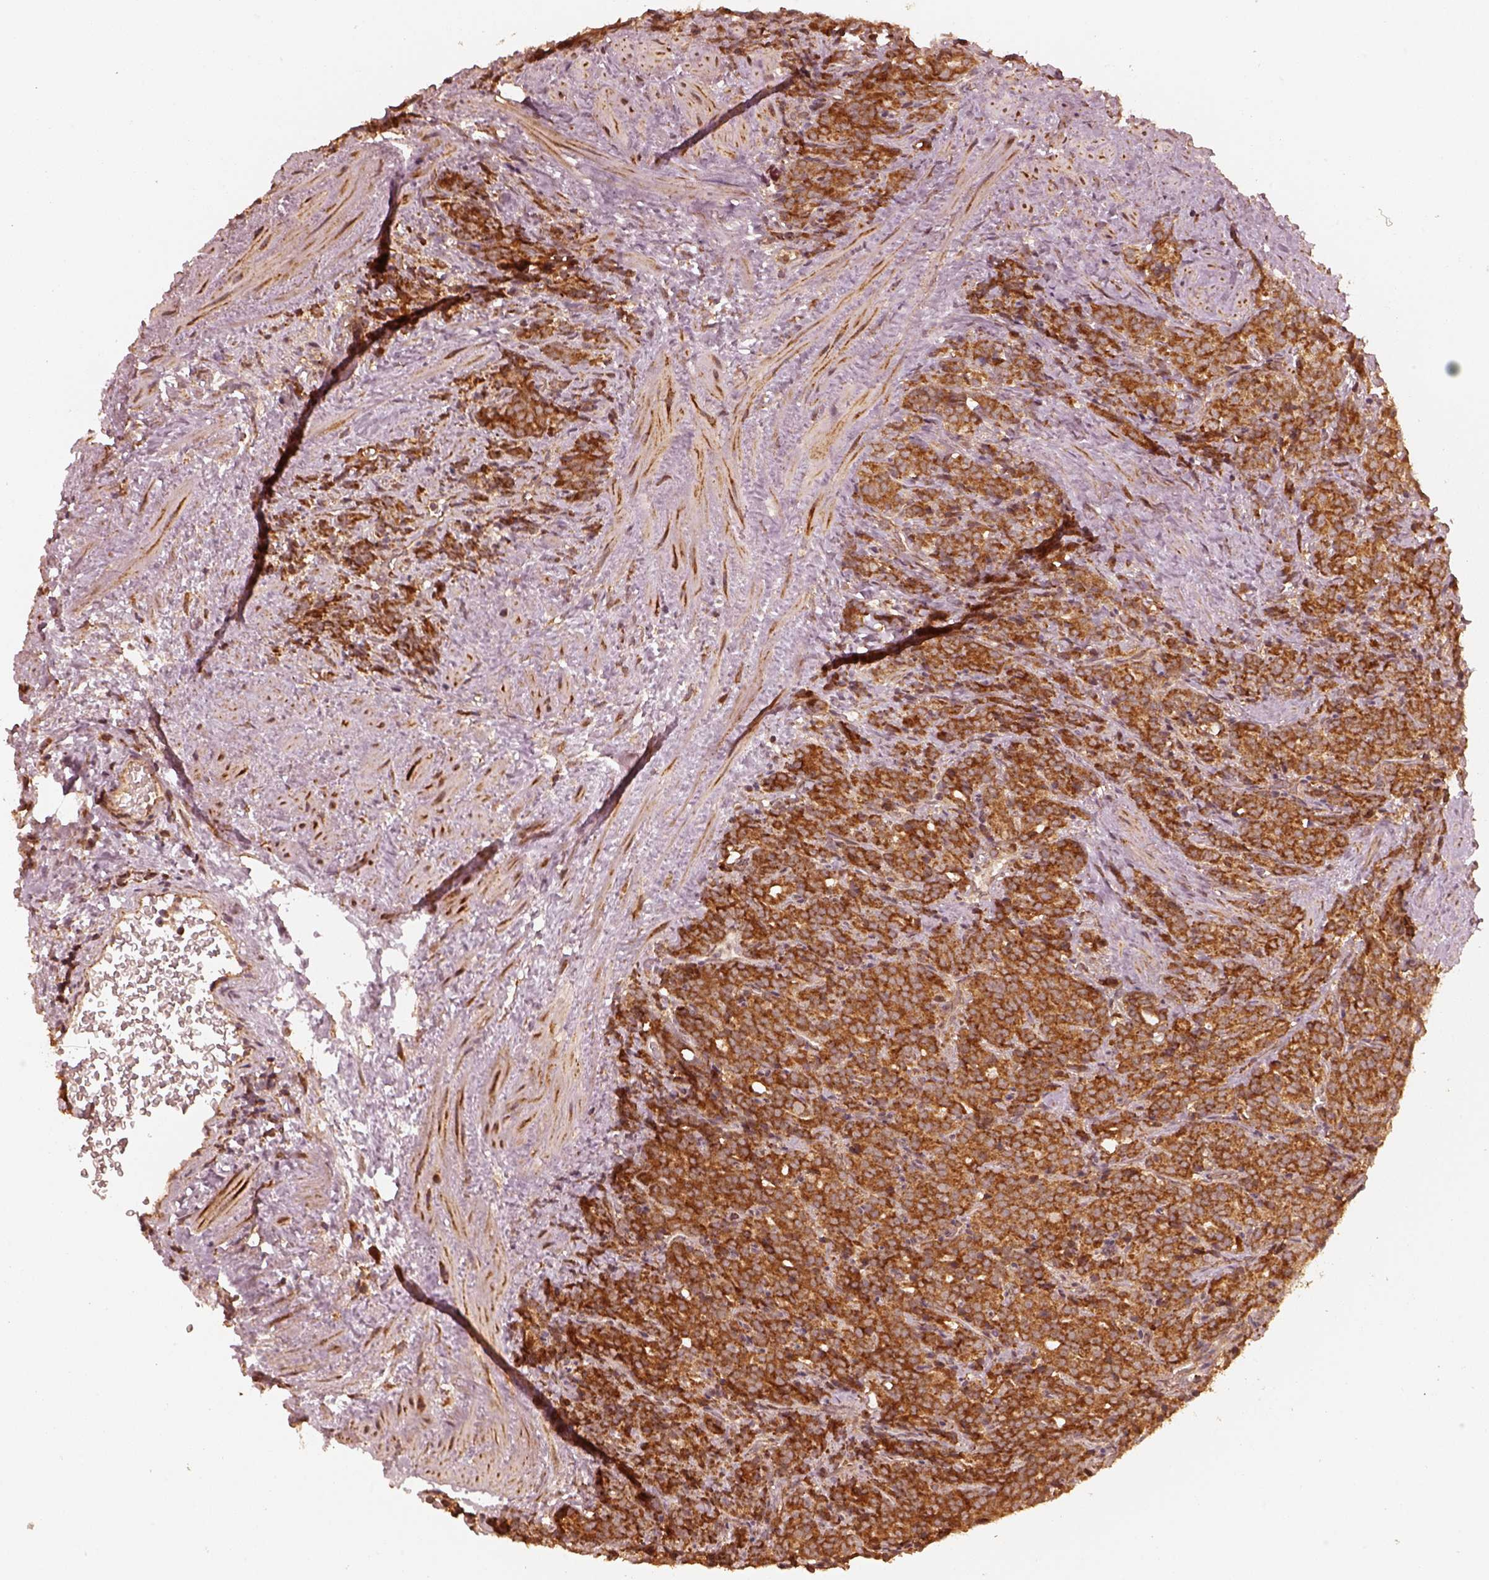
{"staining": {"intensity": "strong", "quantity": ">75%", "location": "cytoplasmic/membranous"}, "tissue": "prostate cancer", "cell_type": "Tumor cells", "image_type": "cancer", "snomed": [{"axis": "morphology", "description": "Adenocarcinoma, High grade"}, {"axis": "topography", "description": "Prostate"}], "caption": "Adenocarcinoma (high-grade) (prostate) stained for a protein (brown) displays strong cytoplasmic/membranous positive expression in approximately >75% of tumor cells.", "gene": "DNAJC25", "patient": {"sex": "male", "age": 84}}